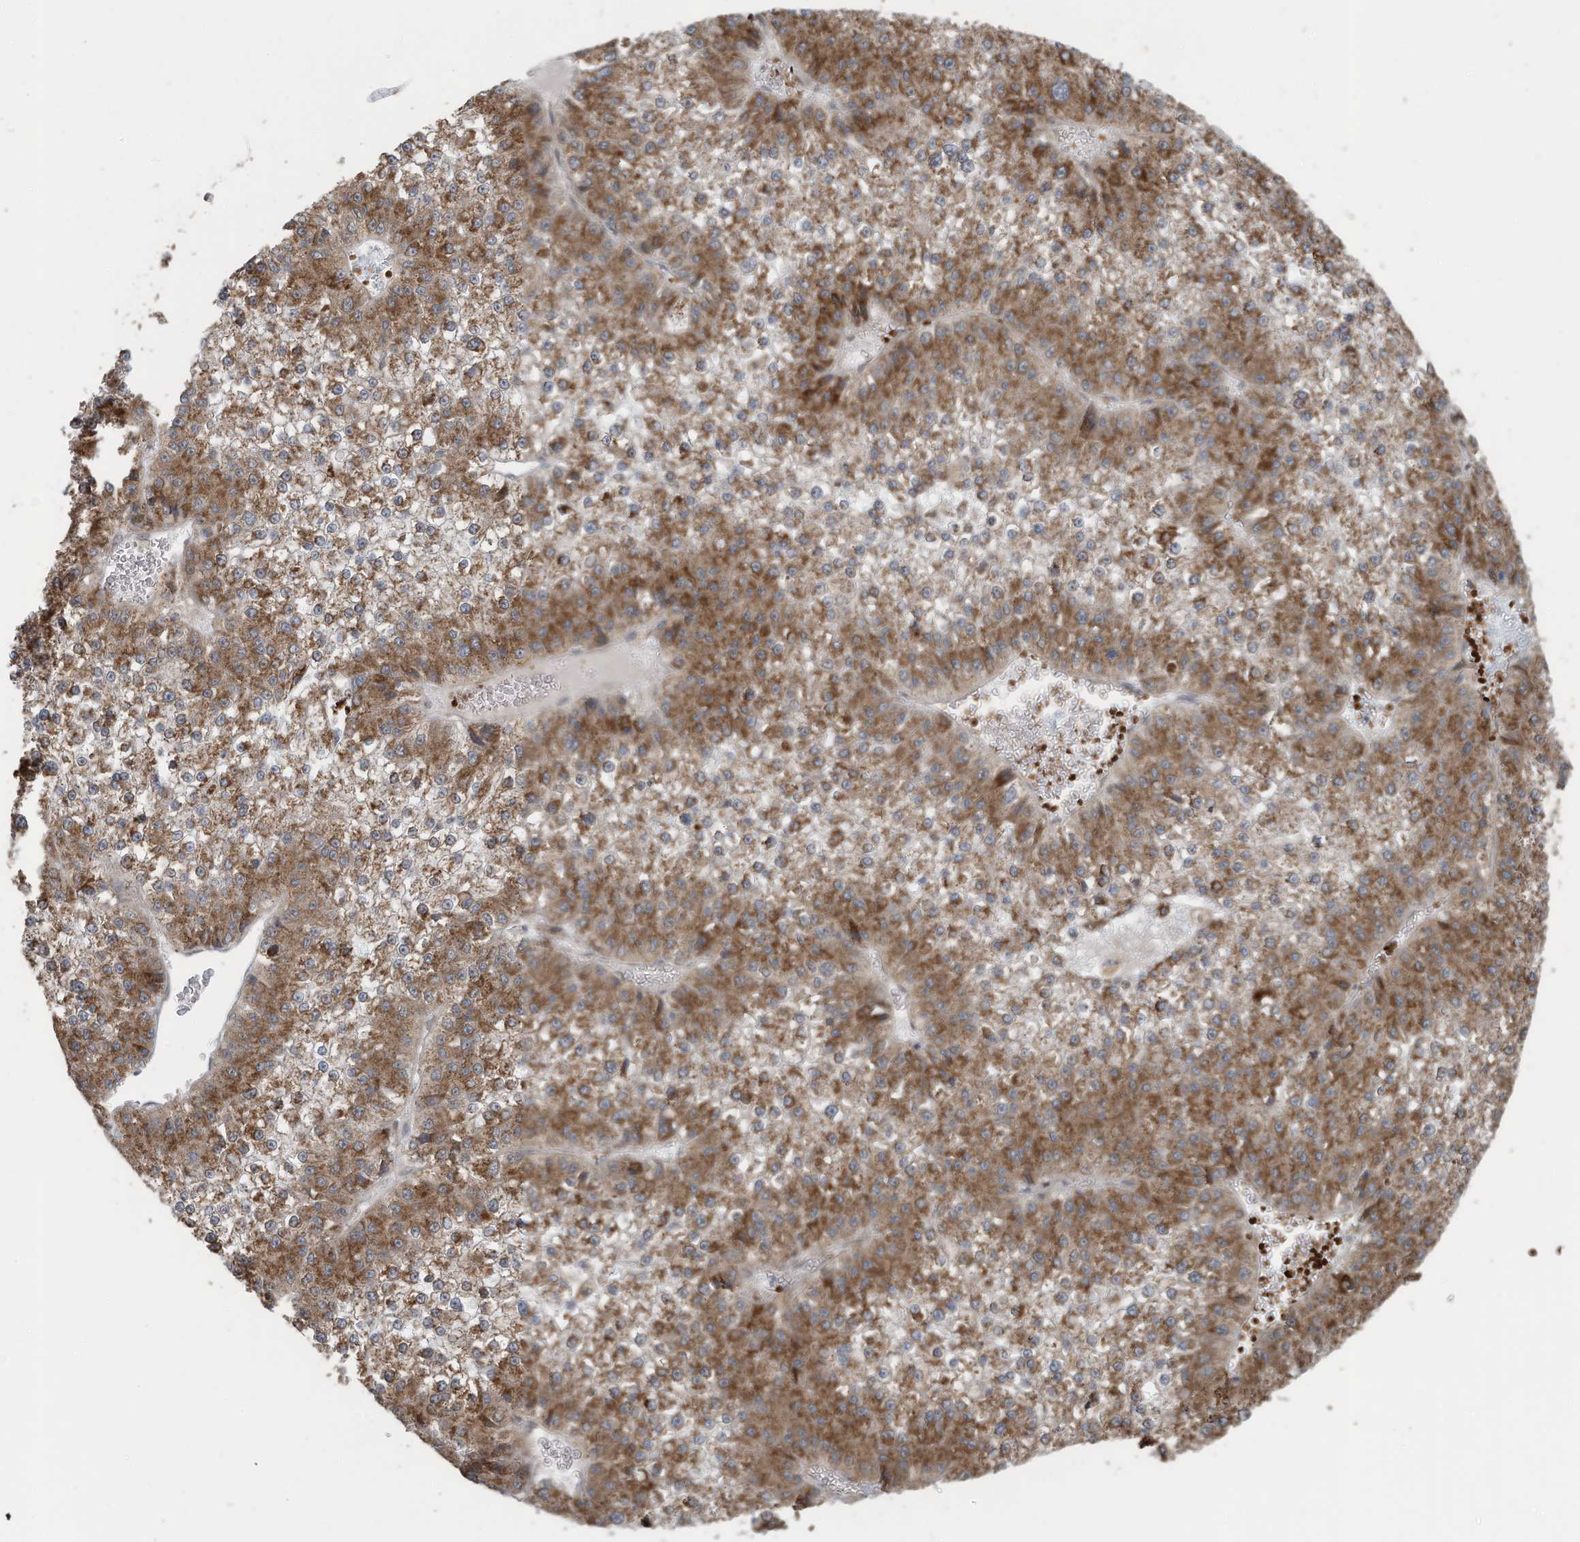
{"staining": {"intensity": "moderate", "quantity": ">75%", "location": "cytoplasmic/membranous"}, "tissue": "liver cancer", "cell_type": "Tumor cells", "image_type": "cancer", "snomed": [{"axis": "morphology", "description": "Carcinoma, Hepatocellular, NOS"}, {"axis": "topography", "description": "Liver"}], "caption": "Liver hepatocellular carcinoma tissue demonstrates moderate cytoplasmic/membranous positivity in about >75% of tumor cells", "gene": "ERI2", "patient": {"sex": "female", "age": 73}}